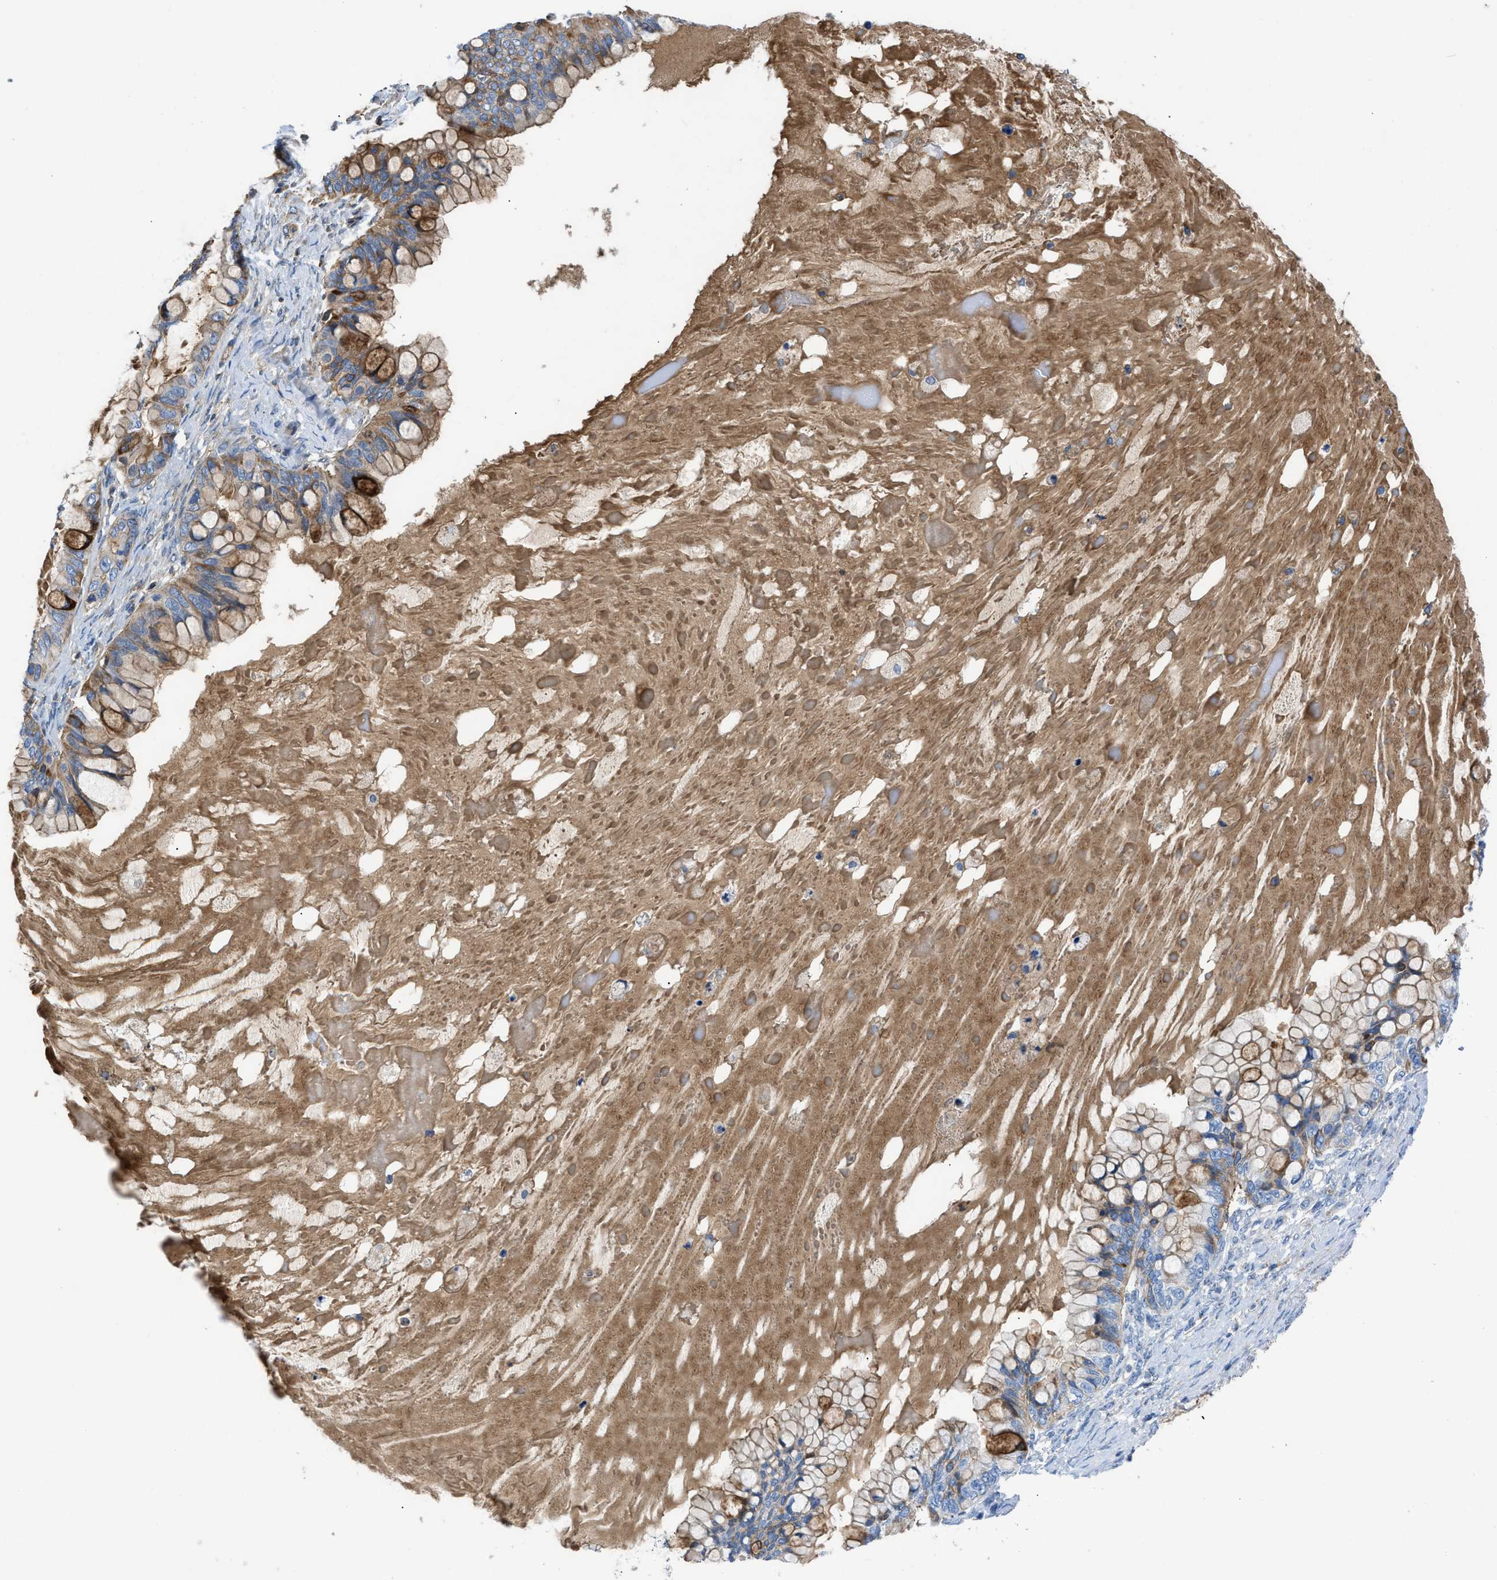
{"staining": {"intensity": "moderate", "quantity": "25%-75%", "location": "cytoplasmic/membranous"}, "tissue": "ovarian cancer", "cell_type": "Tumor cells", "image_type": "cancer", "snomed": [{"axis": "morphology", "description": "Cystadenocarcinoma, mucinous, NOS"}, {"axis": "topography", "description": "Ovary"}], "caption": "A photomicrograph of ovarian mucinous cystadenocarcinoma stained for a protein exhibits moderate cytoplasmic/membranous brown staining in tumor cells. Immunohistochemistry stains the protein of interest in brown and the nuclei are stained blue.", "gene": "ATP6V0D1", "patient": {"sex": "female", "age": 80}}